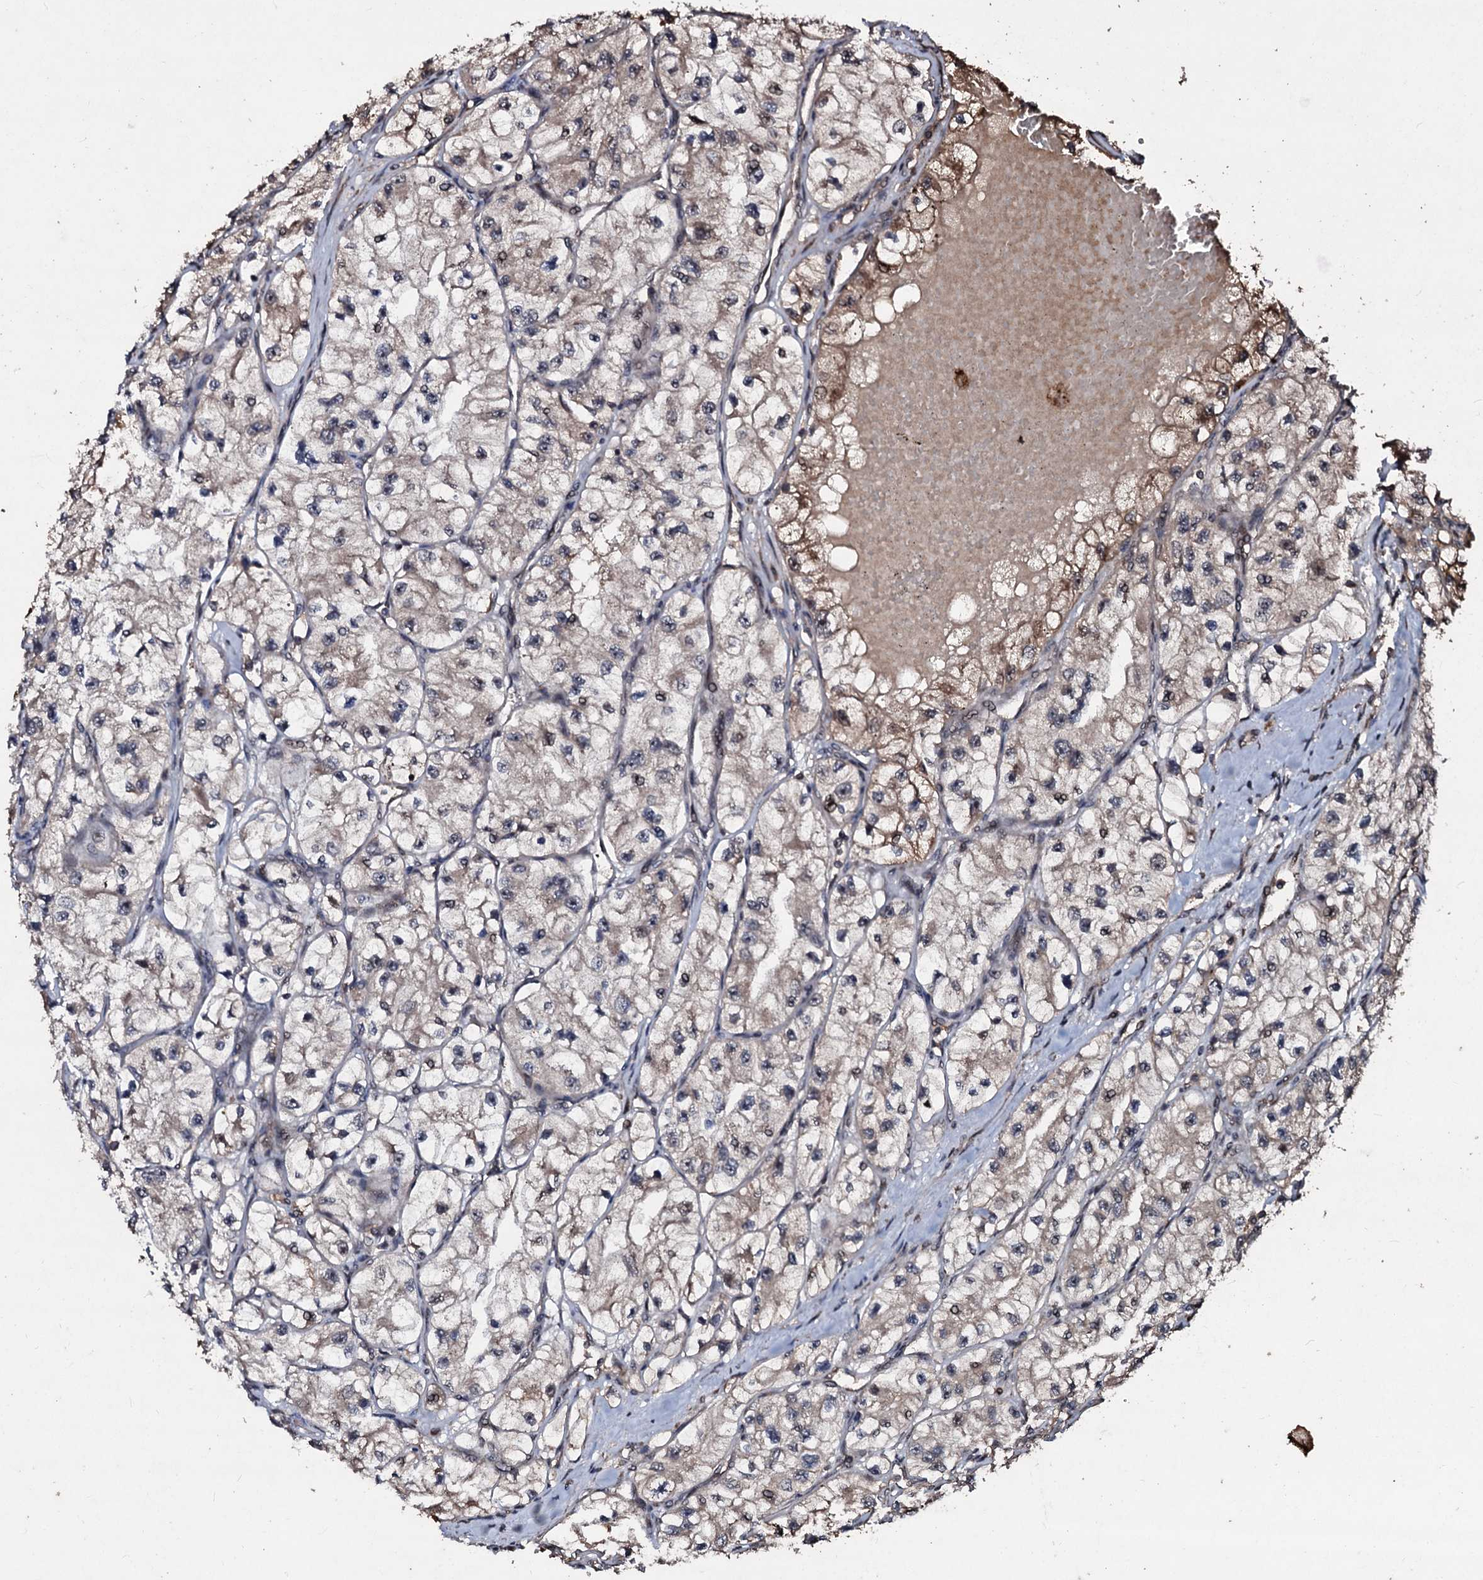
{"staining": {"intensity": "weak", "quantity": "<25%", "location": "cytoplasmic/membranous"}, "tissue": "renal cancer", "cell_type": "Tumor cells", "image_type": "cancer", "snomed": [{"axis": "morphology", "description": "Adenocarcinoma, NOS"}, {"axis": "topography", "description": "Kidney"}], "caption": "The photomicrograph reveals no staining of tumor cells in adenocarcinoma (renal).", "gene": "SUPT7L", "patient": {"sex": "female", "age": 57}}